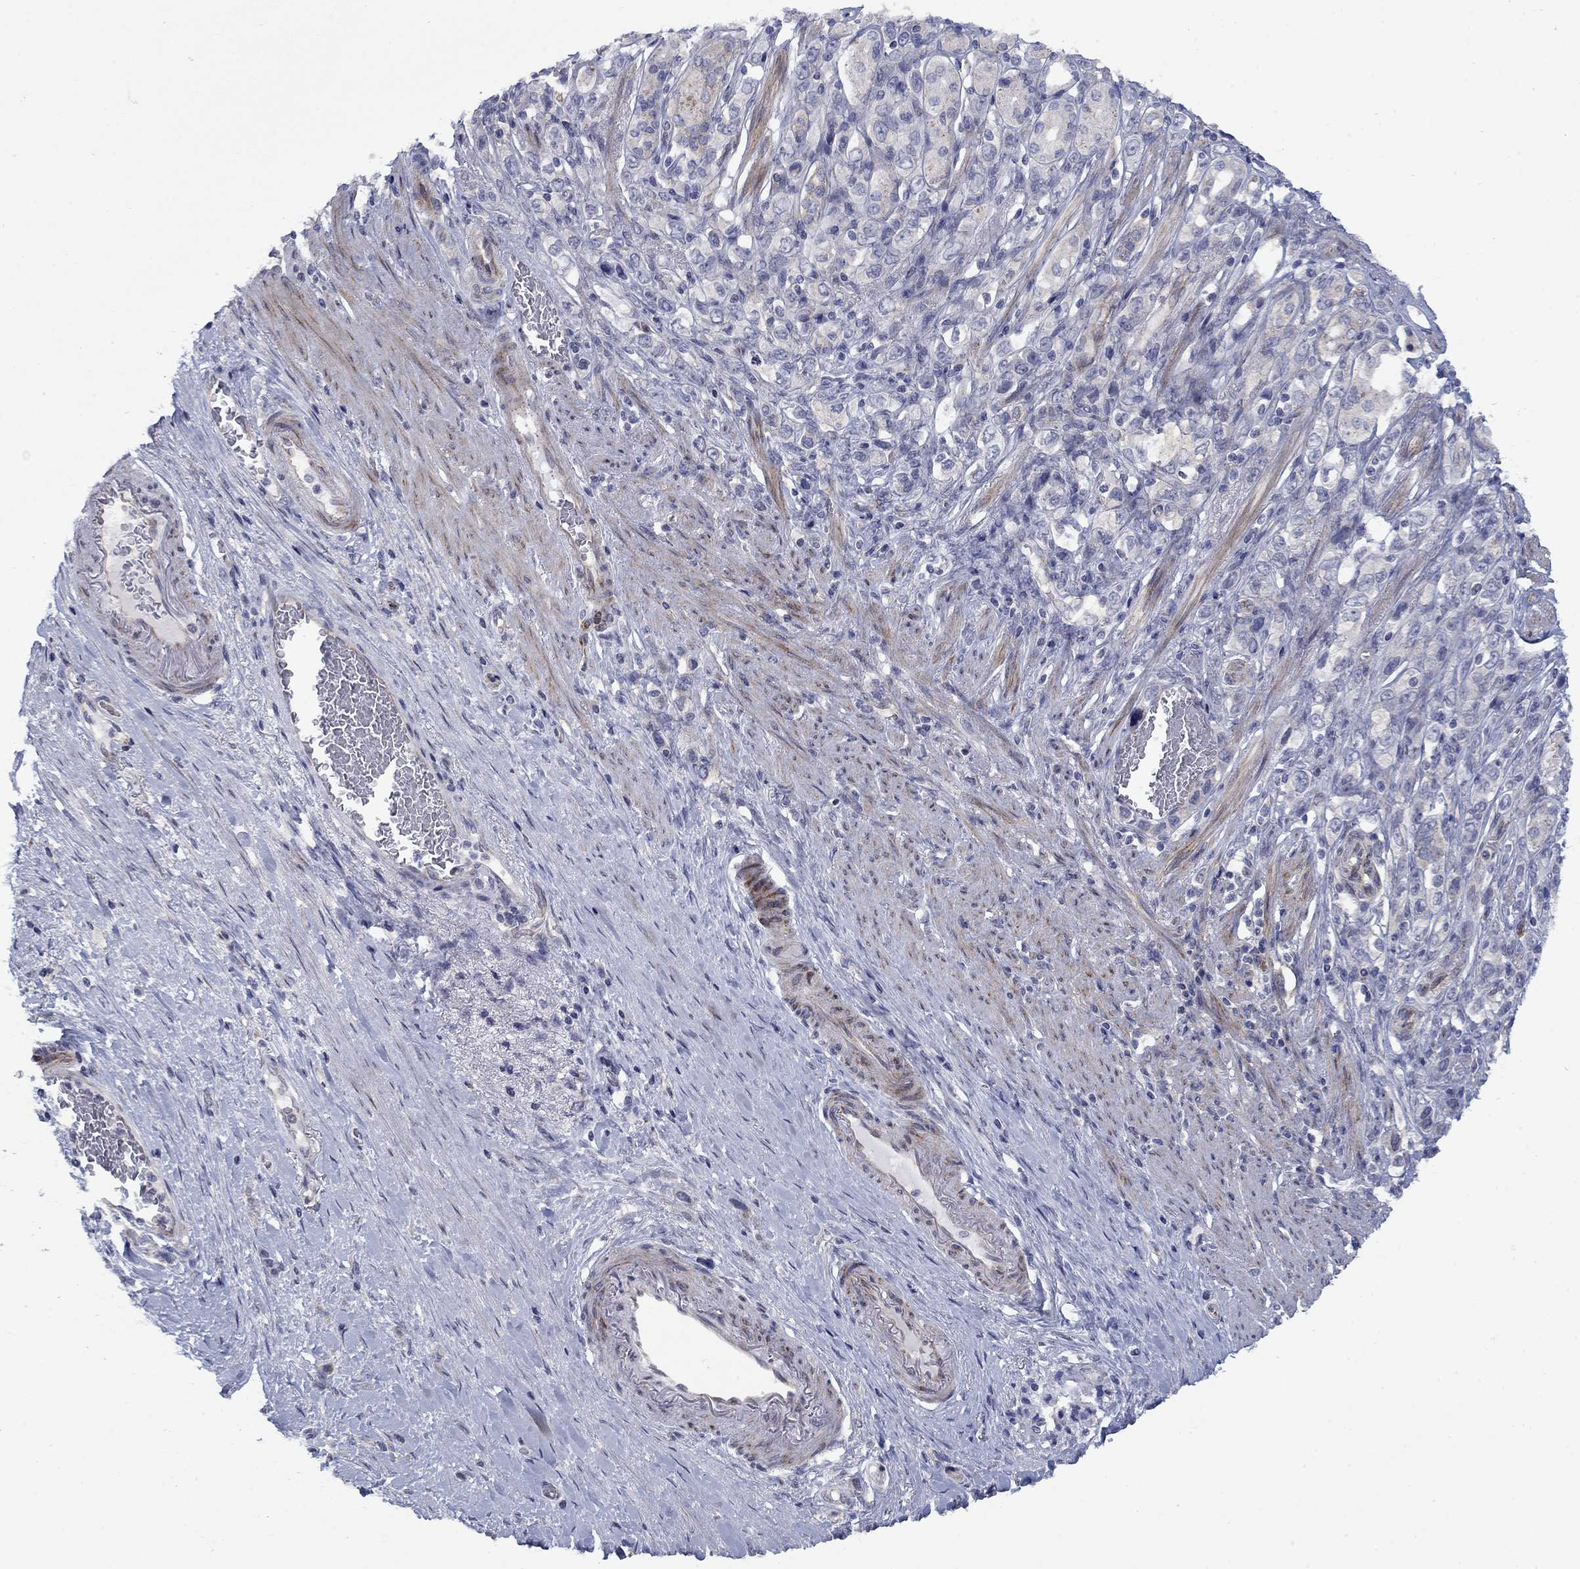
{"staining": {"intensity": "negative", "quantity": "none", "location": "none"}, "tissue": "stomach cancer", "cell_type": "Tumor cells", "image_type": "cancer", "snomed": [{"axis": "morphology", "description": "Normal tissue, NOS"}, {"axis": "morphology", "description": "Adenocarcinoma, NOS"}, {"axis": "morphology", "description": "Adenocarcinoma, High grade"}, {"axis": "topography", "description": "Stomach, upper"}, {"axis": "topography", "description": "Stomach"}], "caption": "IHC histopathology image of human adenocarcinoma (stomach) stained for a protein (brown), which displays no staining in tumor cells.", "gene": "FXR1", "patient": {"sex": "female", "age": 65}}